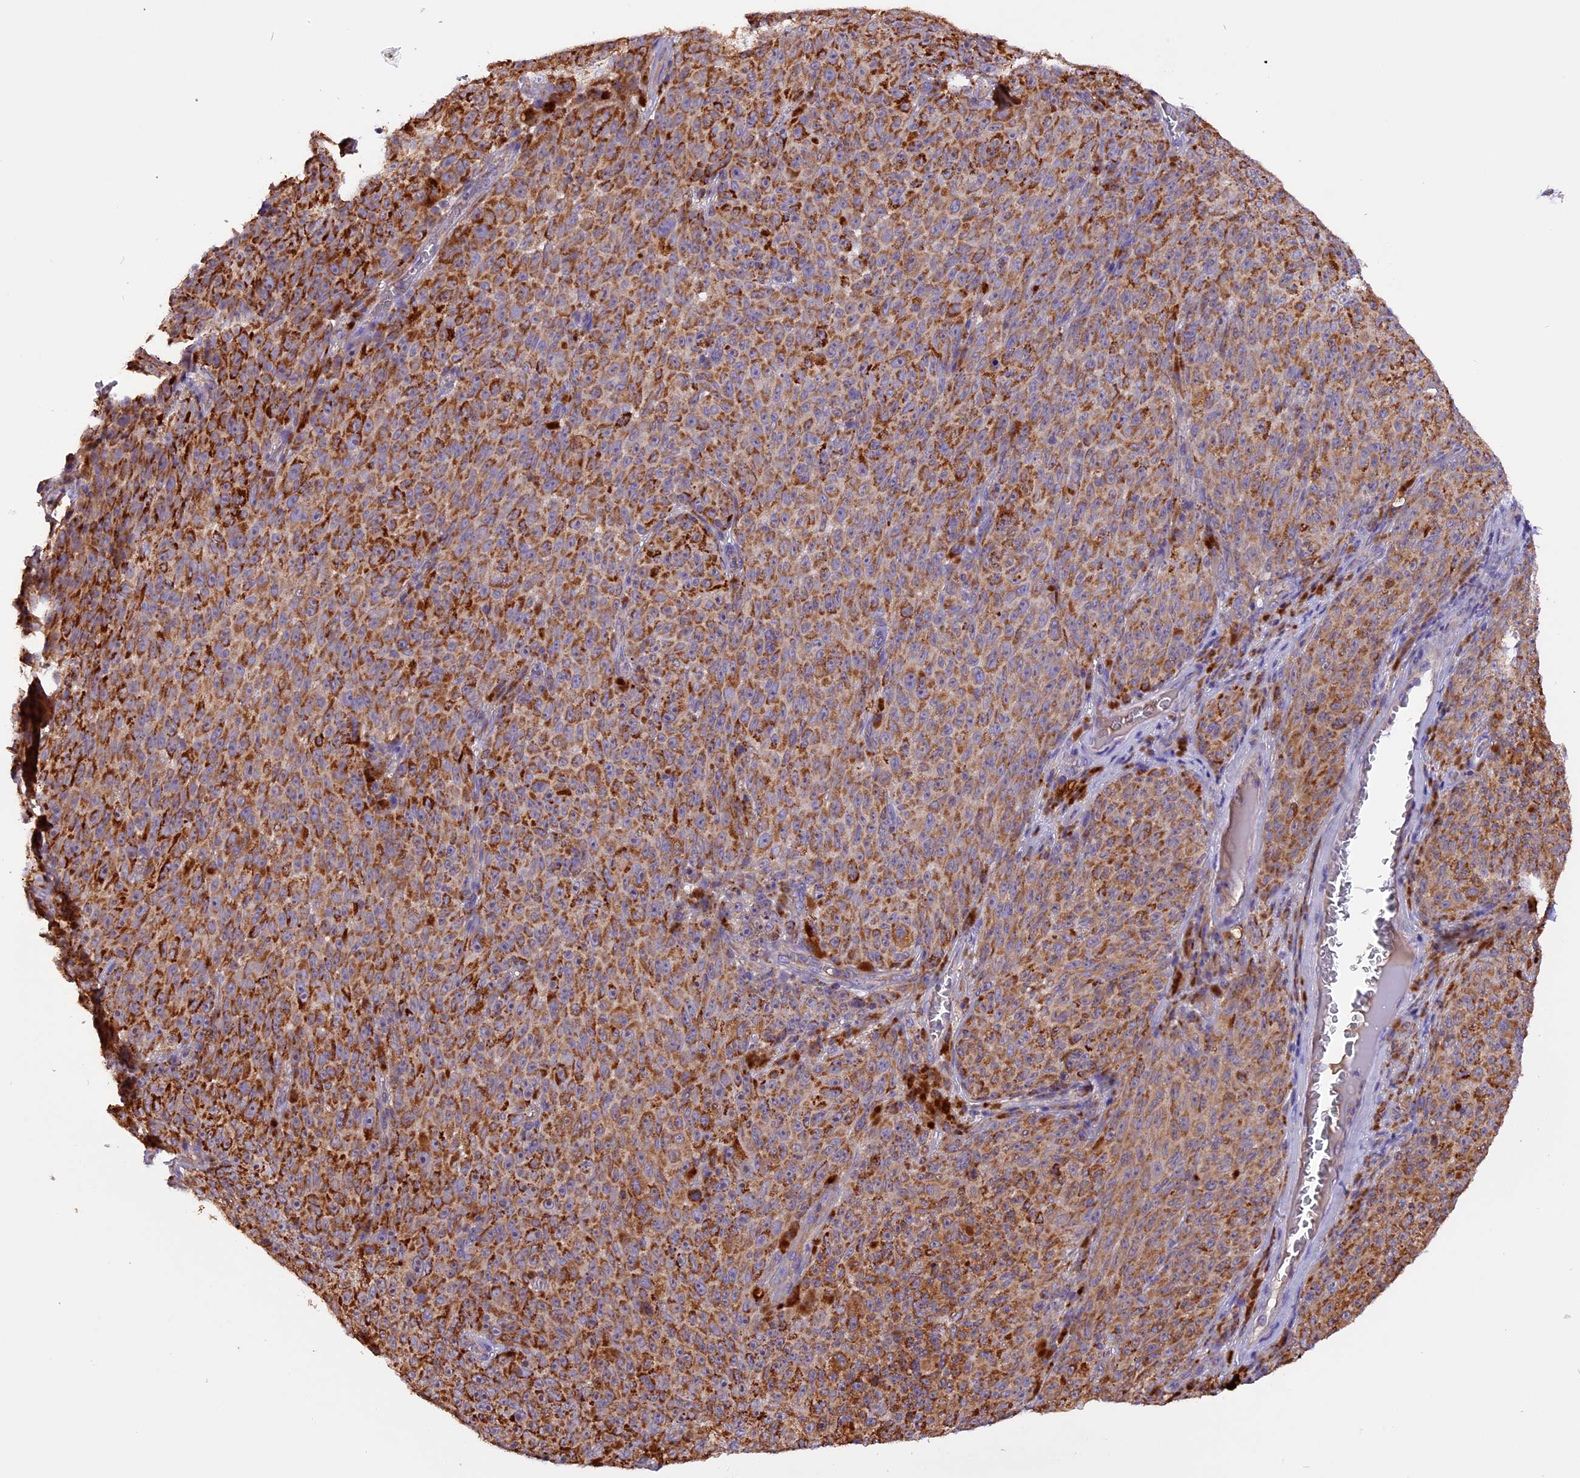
{"staining": {"intensity": "moderate", "quantity": ">75%", "location": "cytoplasmic/membranous"}, "tissue": "melanoma", "cell_type": "Tumor cells", "image_type": "cancer", "snomed": [{"axis": "morphology", "description": "Malignant melanoma, NOS"}, {"axis": "topography", "description": "Skin"}], "caption": "The photomicrograph demonstrates immunohistochemical staining of melanoma. There is moderate cytoplasmic/membranous expression is identified in approximately >75% of tumor cells. The staining was performed using DAB (3,3'-diaminobenzidine) to visualize the protein expression in brown, while the nuclei were stained in blue with hematoxylin (Magnification: 20x).", "gene": "METTL22", "patient": {"sex": "female", "age": 82}}